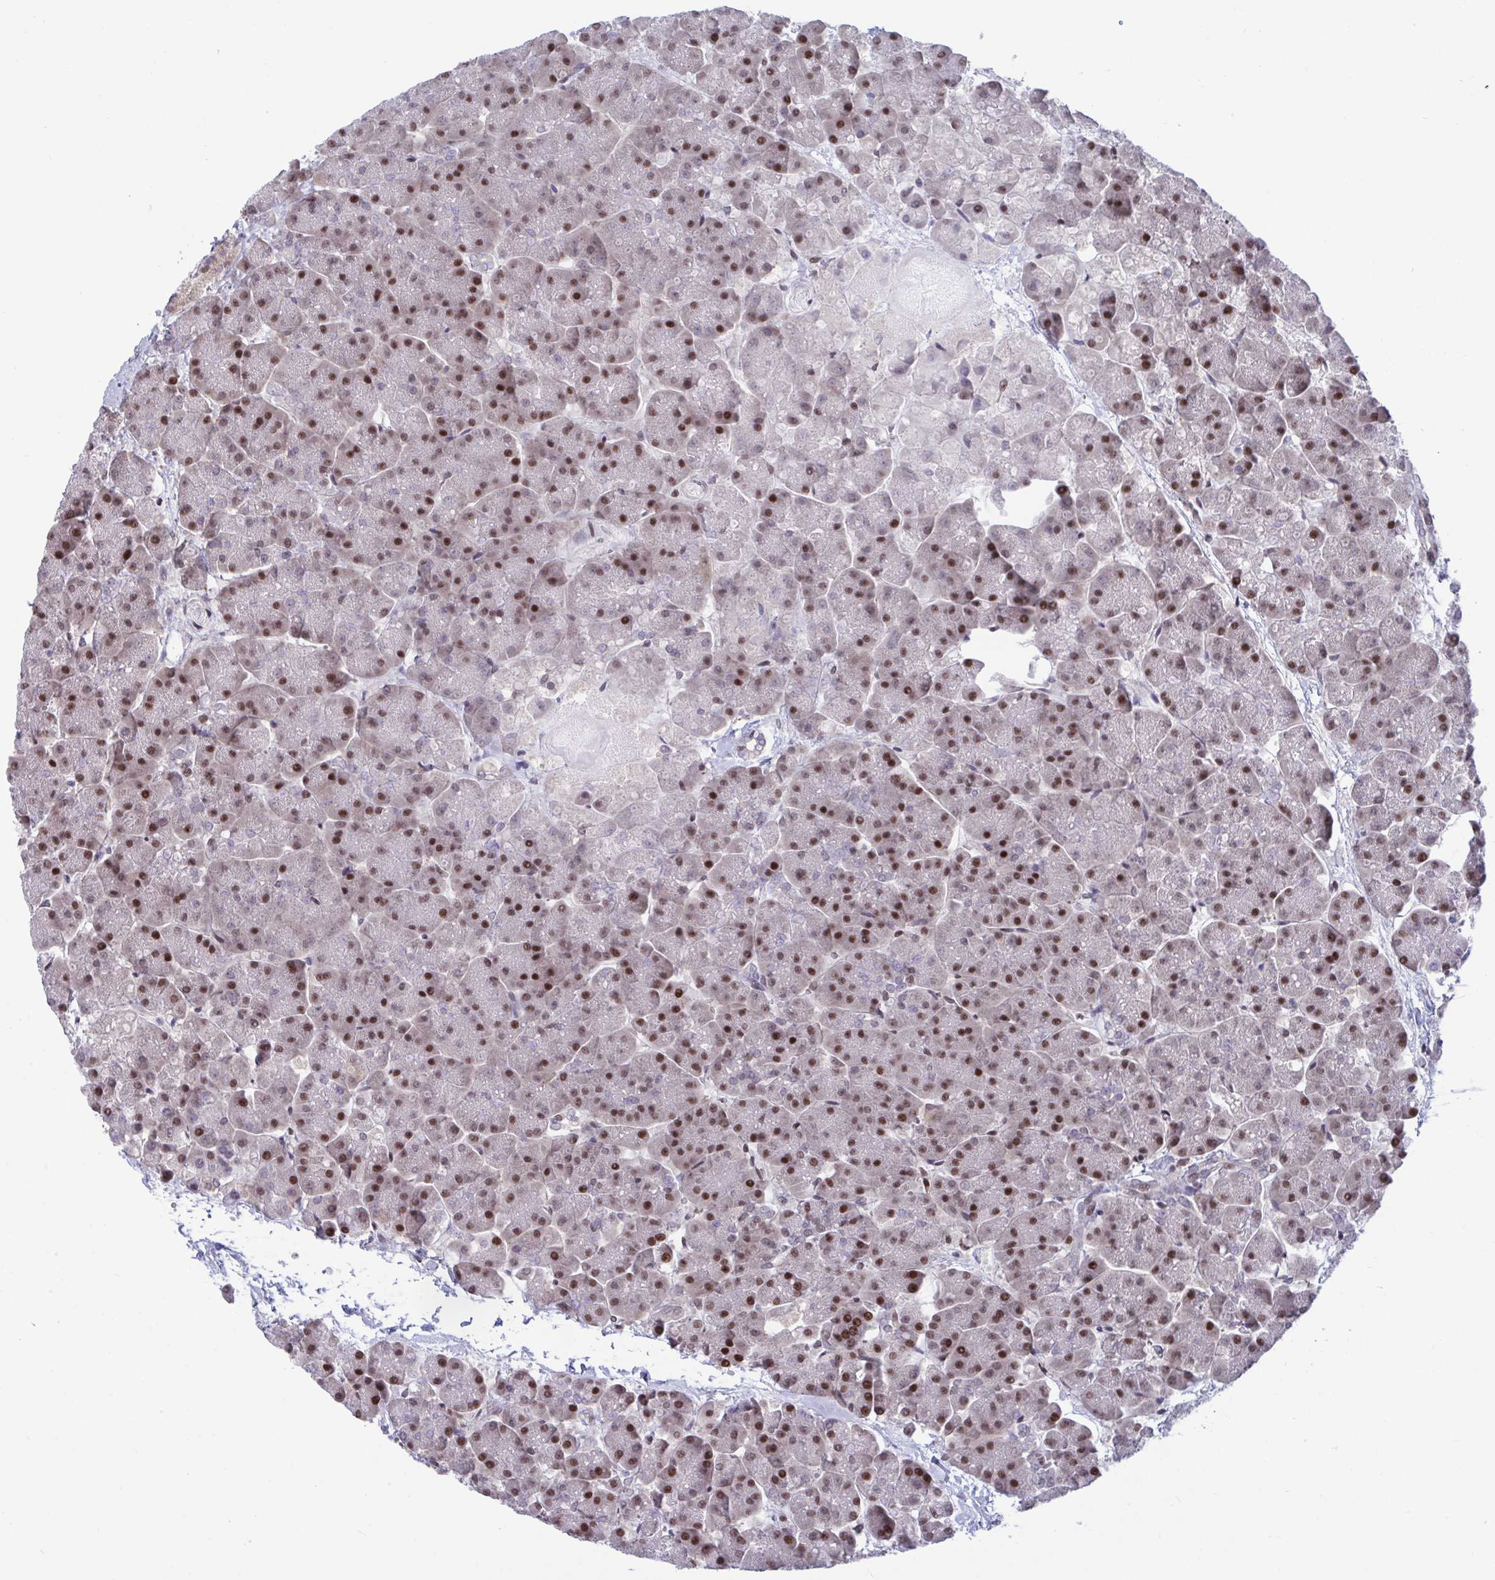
{"staining": {"intensity": "strong", "quantity": ">75%", "location": "nuclear"}, "tissue": "pancreas", "cell_type": "Exocrine glandular cells", "image_type": "normal", "snomed": [{"axis": "morphology", "description": "Normal tissue, NOS"}, {"axis": "topography", "description": "Pancreas"}, {"axis": "topography", "description": "Peripheral nerve tissue"}], "caption": "Protein expression analysis of unremarkable pancreas demonstrates strong nuclear staining in about >75% of exocrine glandular cells. (IHC, brightfield microscopy, high magnification).", "gene": "WBP11", "patient": {"sex": "male", "age": 54}}